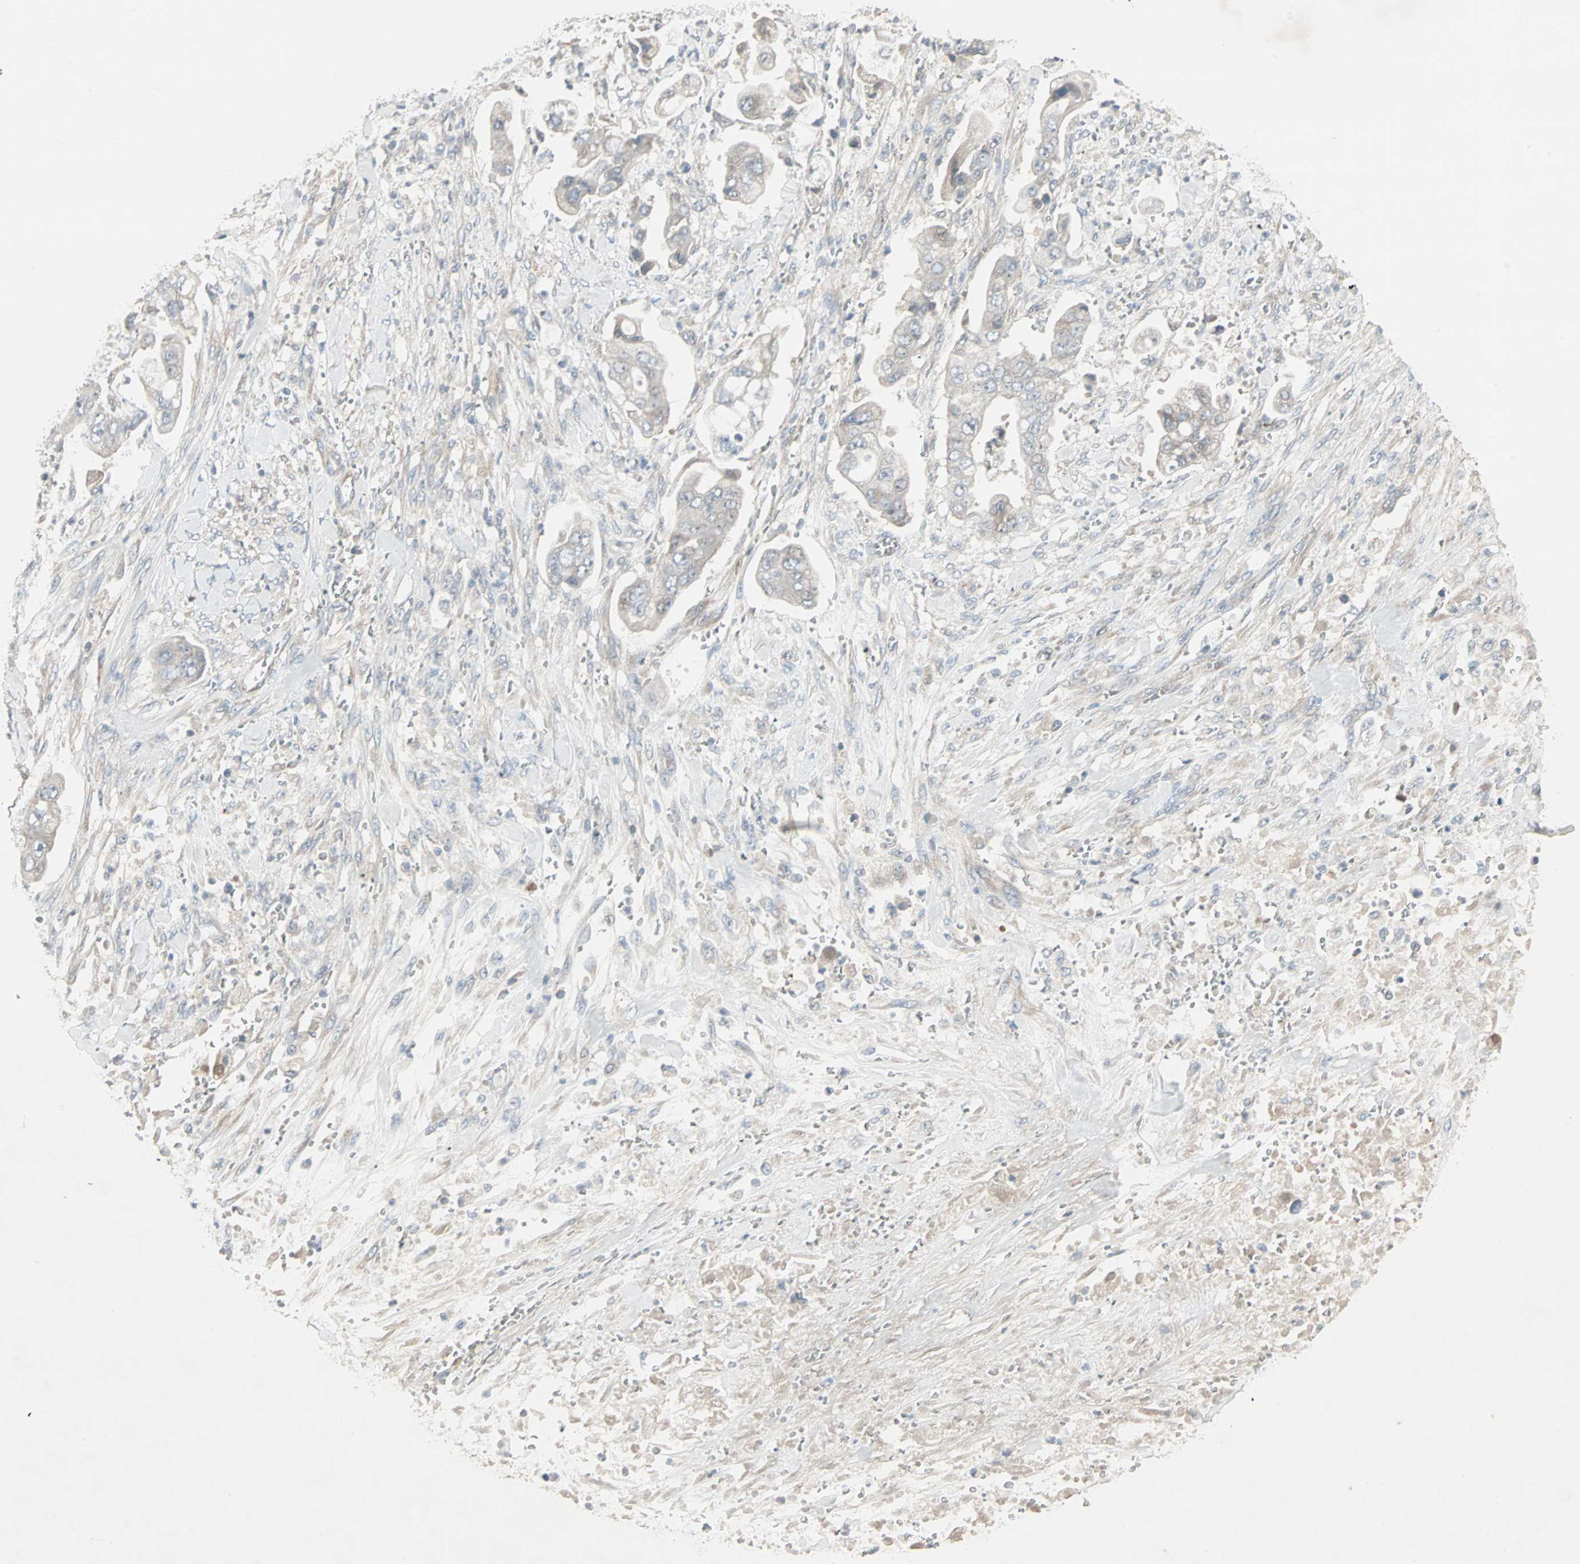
{"staining": {"intensity": "negative", "quantity": "none", "location": "none"}, "tissue": "stomach cancer", "cell_type": "Tumor cells", "image_type": "cancer", "snomed": [{"axis": "morphology", "description": "Adenocarcinoma, NOS"}, {"axis": "topography", "description": "Stomach"}], "caption": "This is an immunohistochemistry (IHC) micrograph of human stomach cancer (adenocarcinoma). There is no positivity in tumor cells.", "gene": "JMJD7-PLA2G4B", "patient": {"sex": "male", "age": 62}}